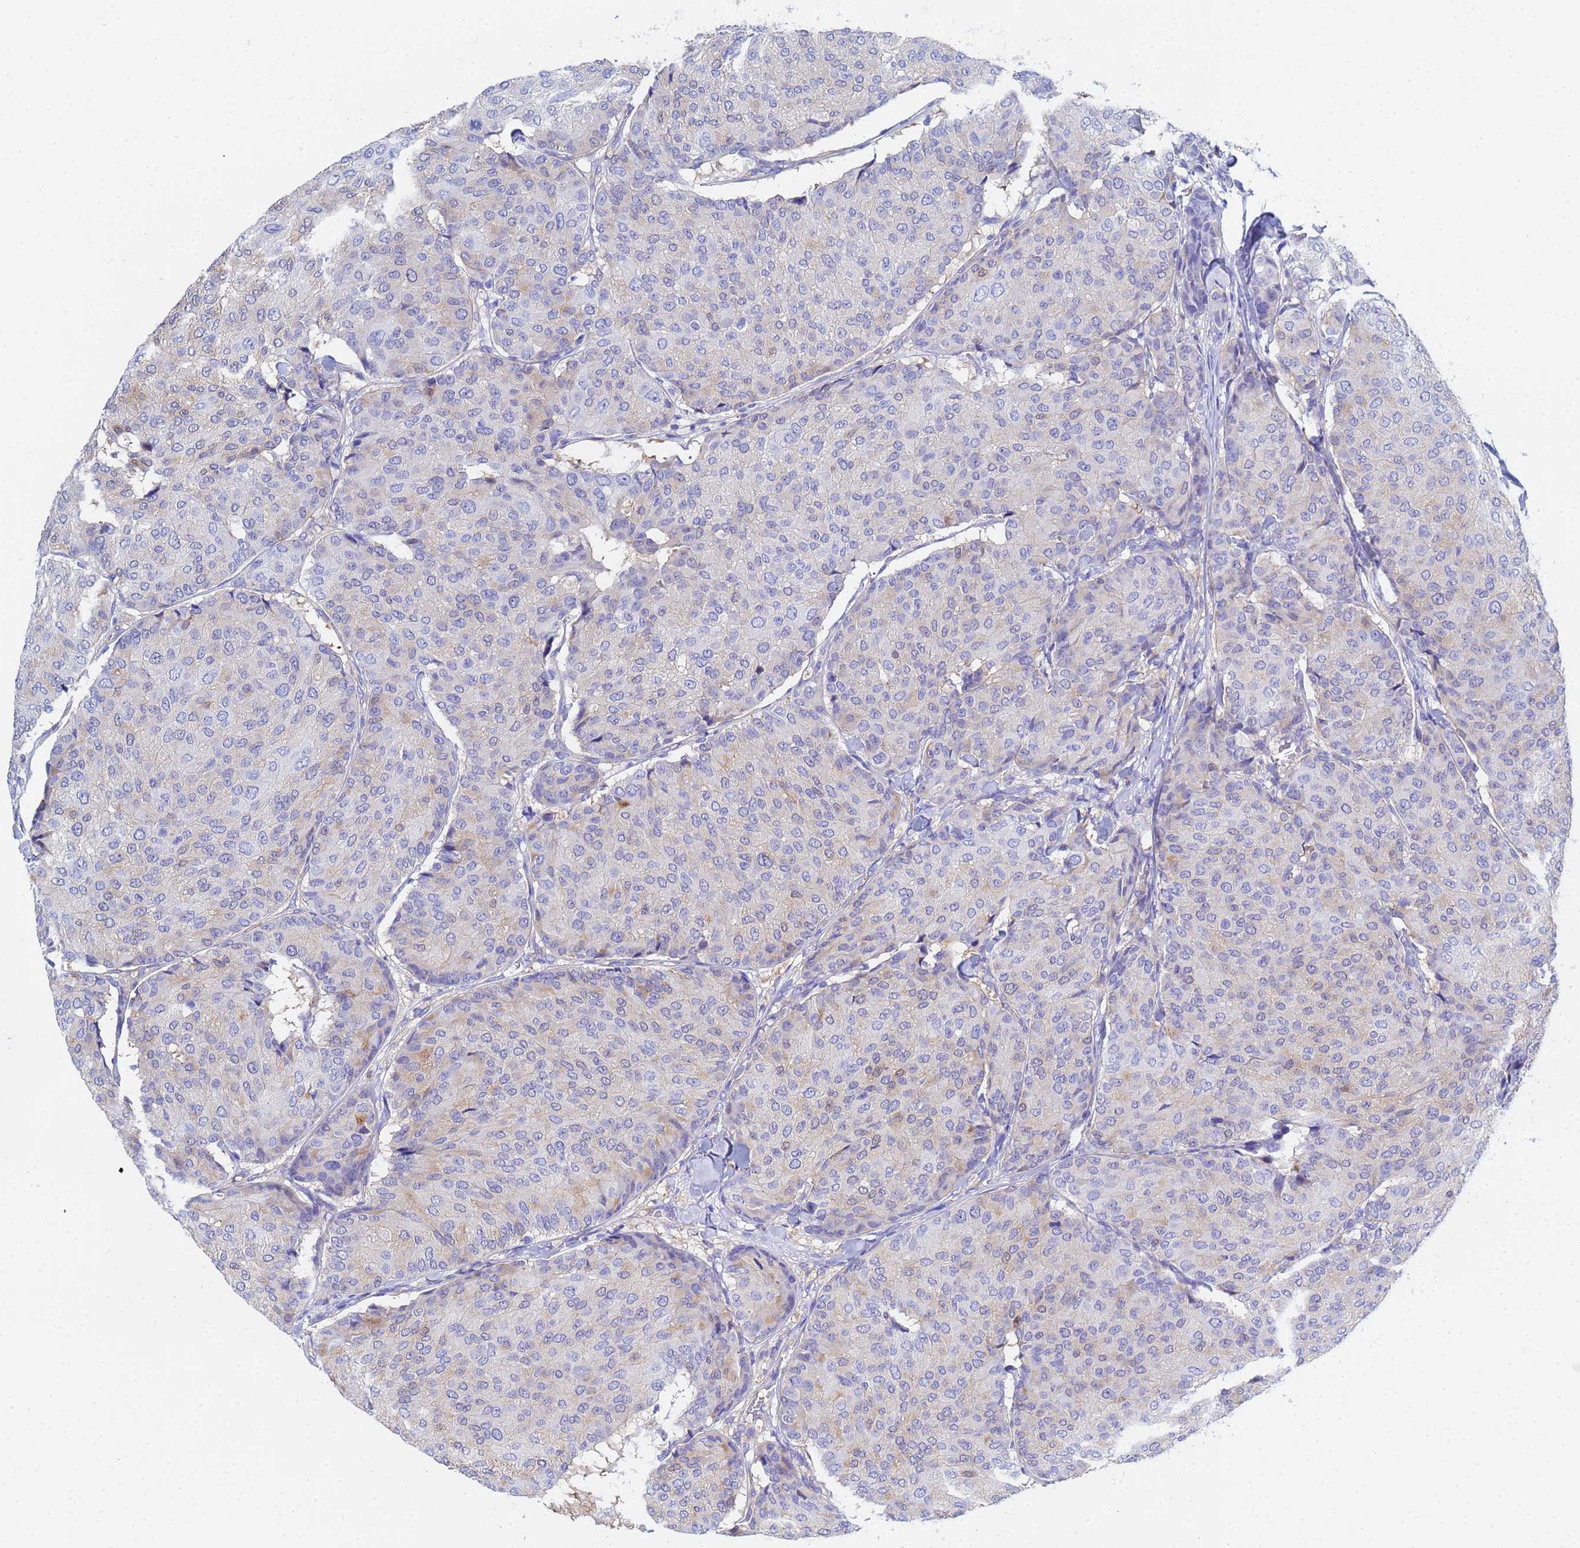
{"staining": {"intensity": "negative", "quantity": "none", "location": "none"}, "tissue": "breast cancer", "cell_type": "Tumor cells", "image_type": "cancer", "snomed": [{"axis": "morphology", "description": "Duct carcinoma"}, {"axis": "topography", "description": "Breast"}], "caption": "Micrograph shows no significant protein expression in tumor cells of intraductal carcinoma (breast). (DAB immunohistochemistry (IHC) visualized using brightfield microscopy, high magnification).", "gene": "CST4", "patient": {"sex": "female", "age": 75}}